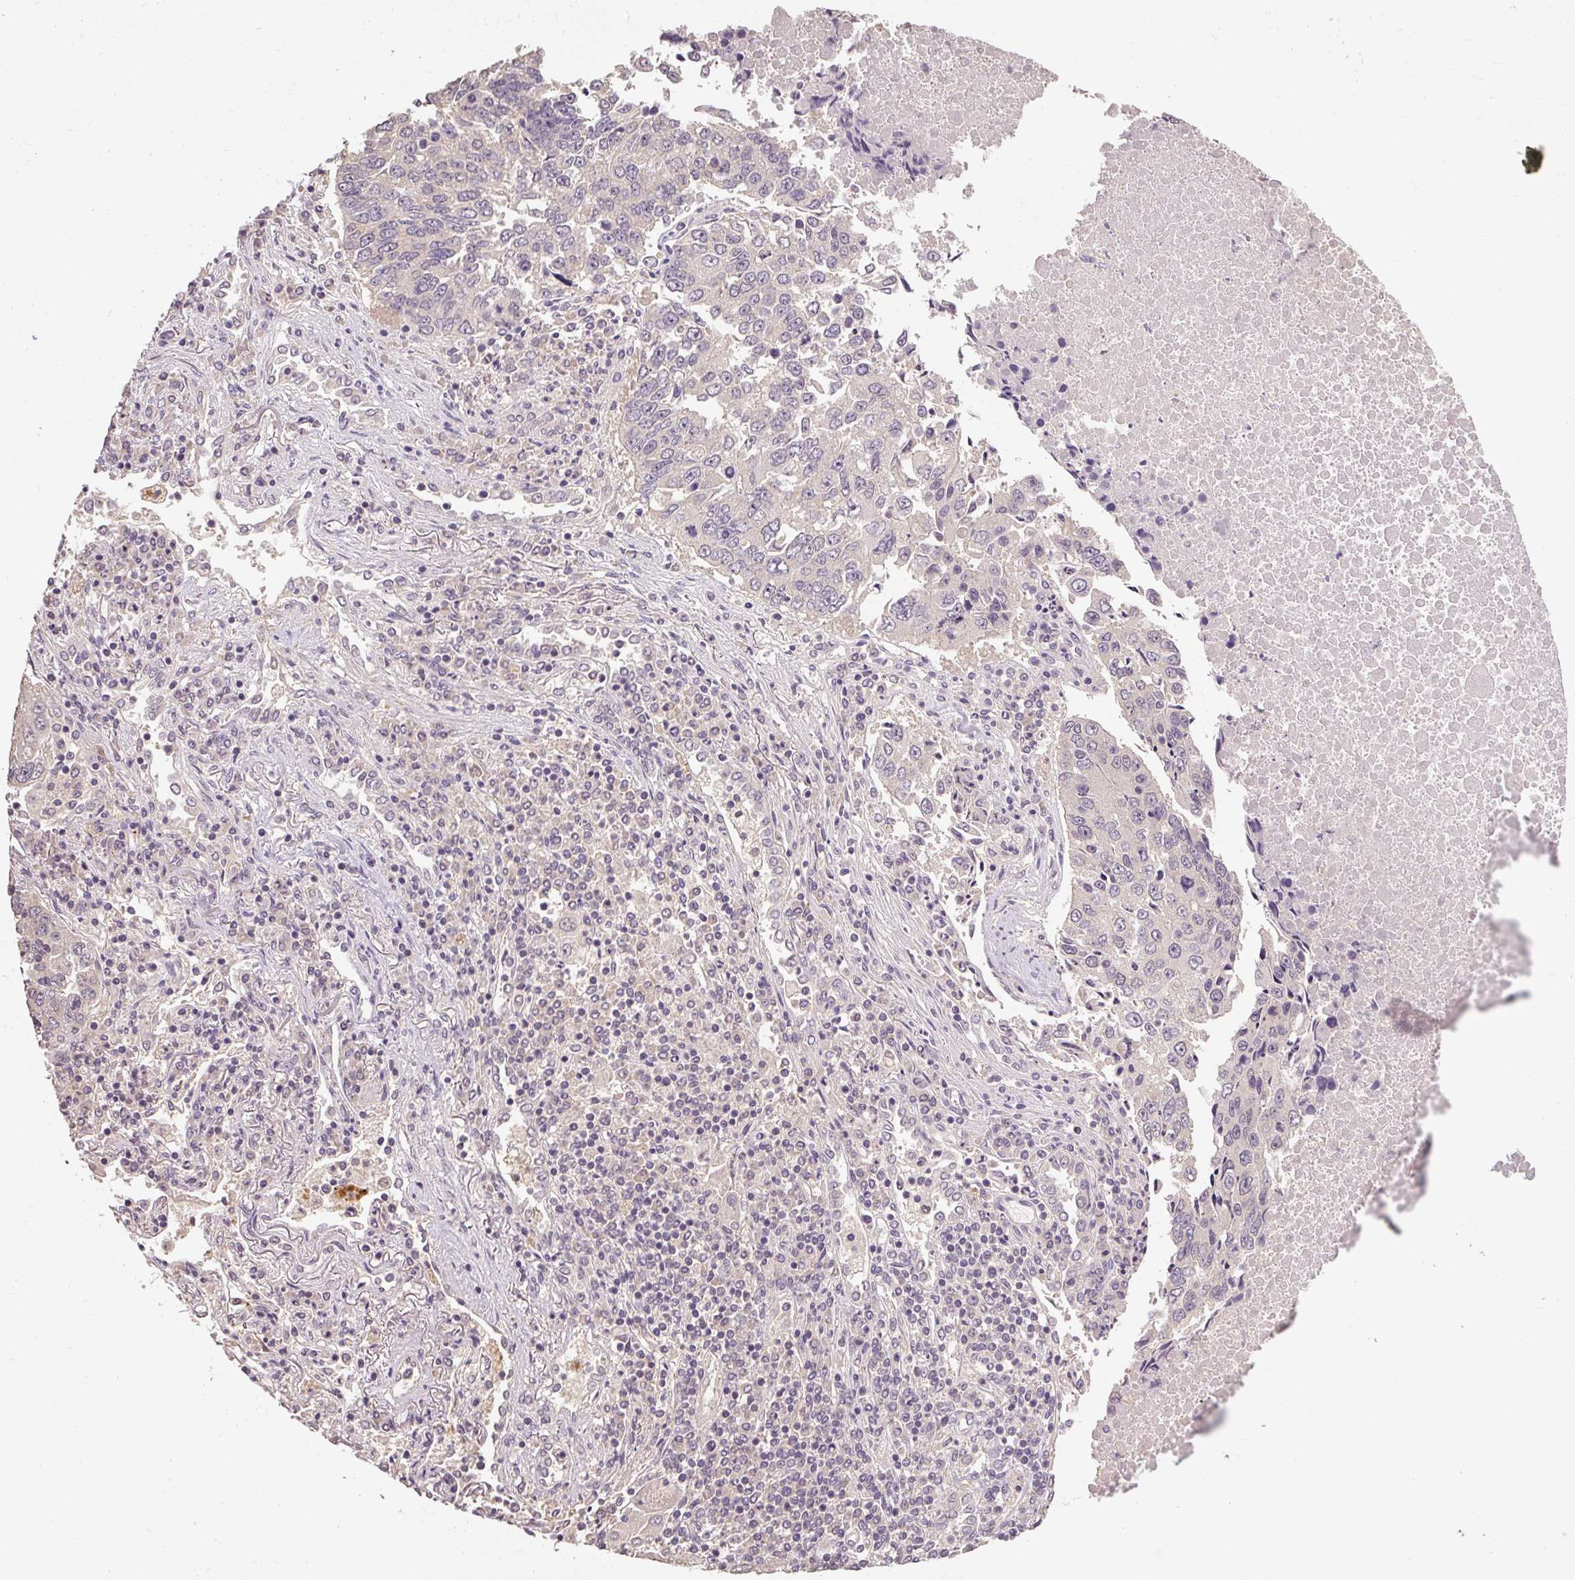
{"staining": {"intensity": "negative", "quantity": "none", "location": "none"}, "tissue": "lung cancer", "cell_type": "Tumor cells", "image_type": "cancer", "snomed": [{"axis": "morphology", "description": "Squamous cell carcinoma, NOS"}, {"axis": "topography", "description": "Lung"}], "caption": "The immunohistochemistry photomicrograph has no significant positivity in tumor cells of lung cancer (squamous cell carcinoma) tissue. (DAB immunohistochemistry with hematoxylin counter stain).", "gene": "CFAP65", "patient": {"sex": "female", "age": 66}}